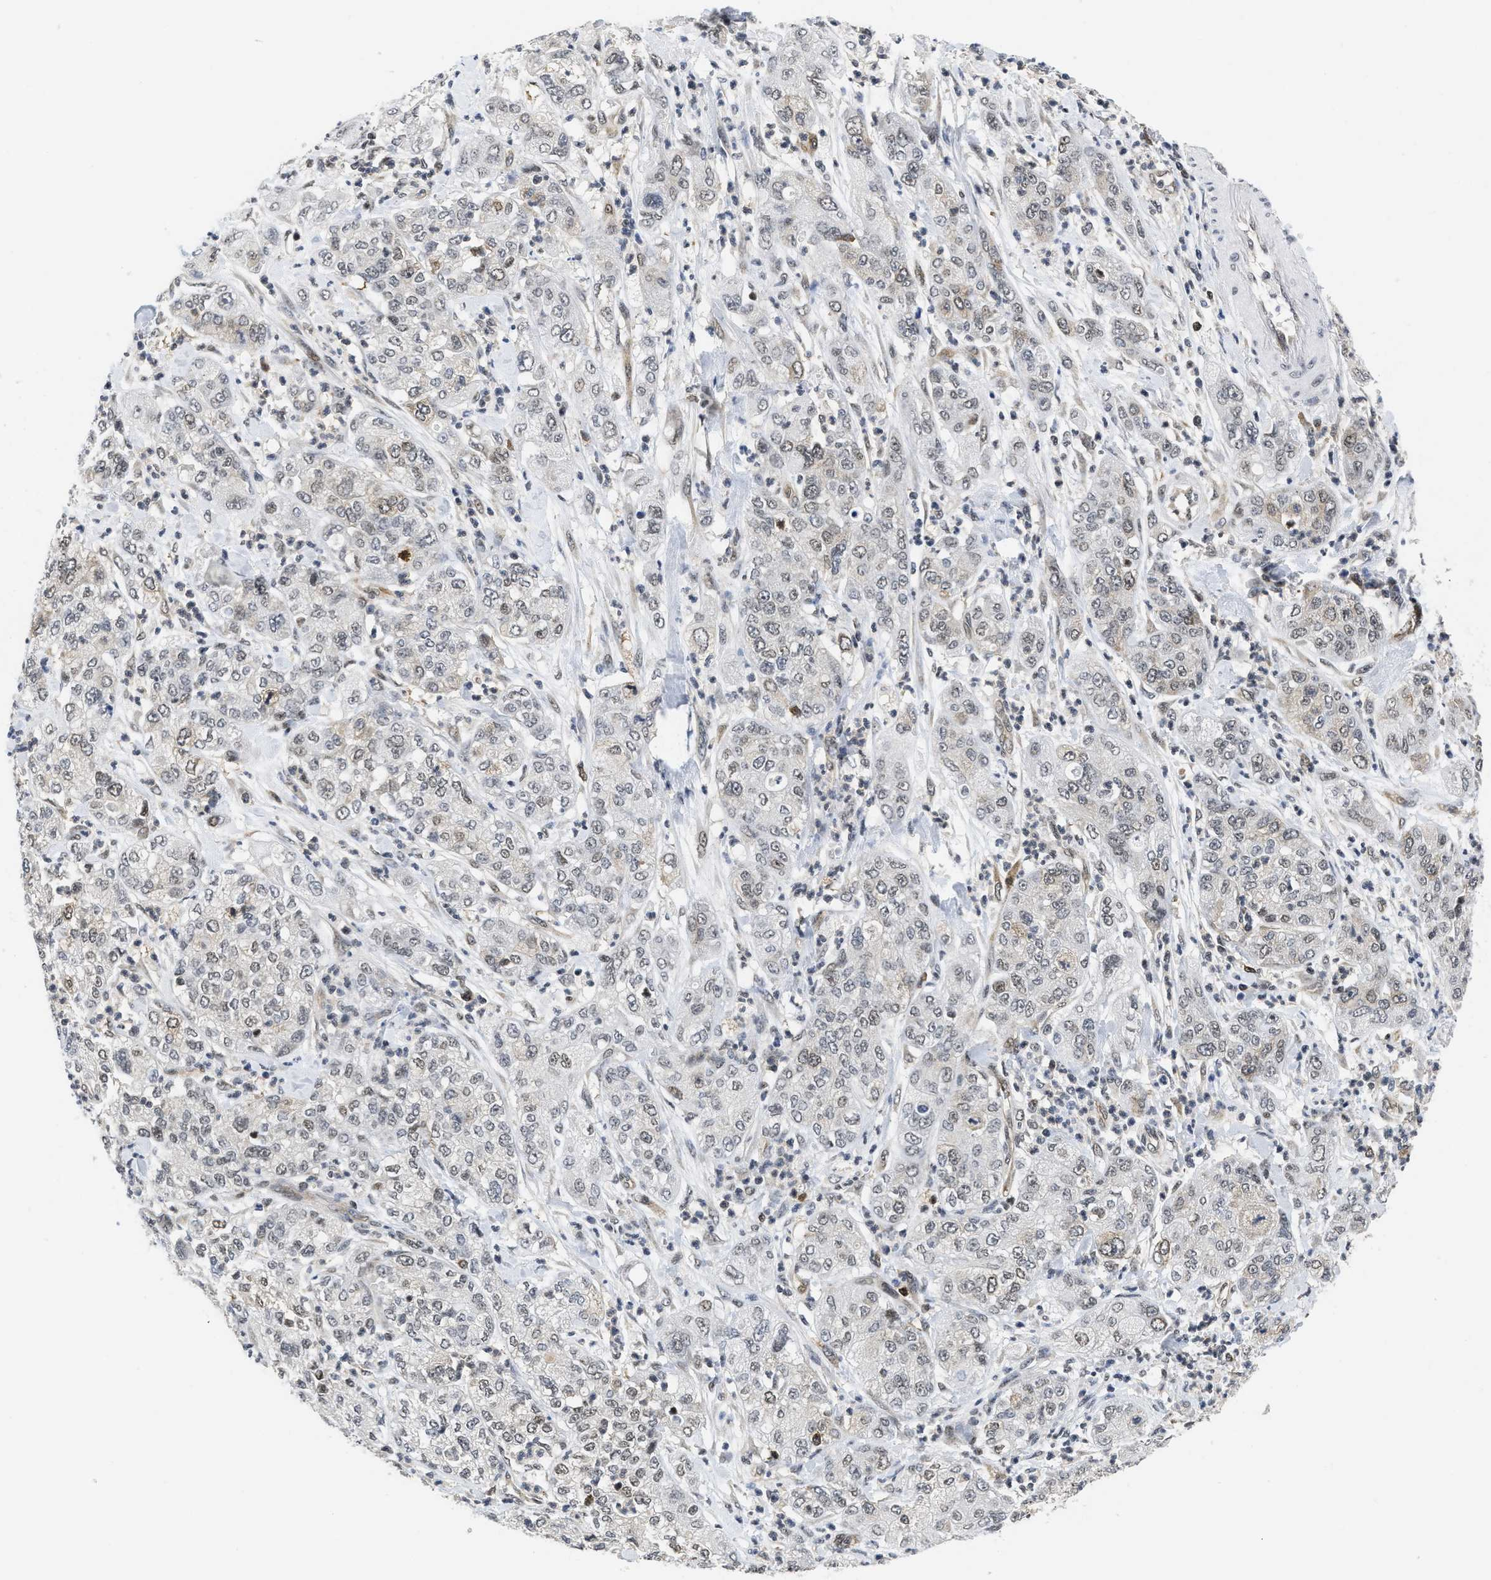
{"staining": {"intensity": "negative", "quantity": "none", "location": "none"}, "tissue": "pancreatic cancer", "cell_type": "Tumor cells", "image_type": "cancer", "snomed": [{"axis": "morphology", "description": "Adenocarcinoma, NOS"}, {"axis": "topography", "description": "Pancreas"}], "caption": "This is an immunohistochemistry micrograph of human pancreatic cancer (adenocarcinoma). There is no positivity in tumor cells.", "gene": "HIF1A", "patient": {"sex": "female", "age": 78}}